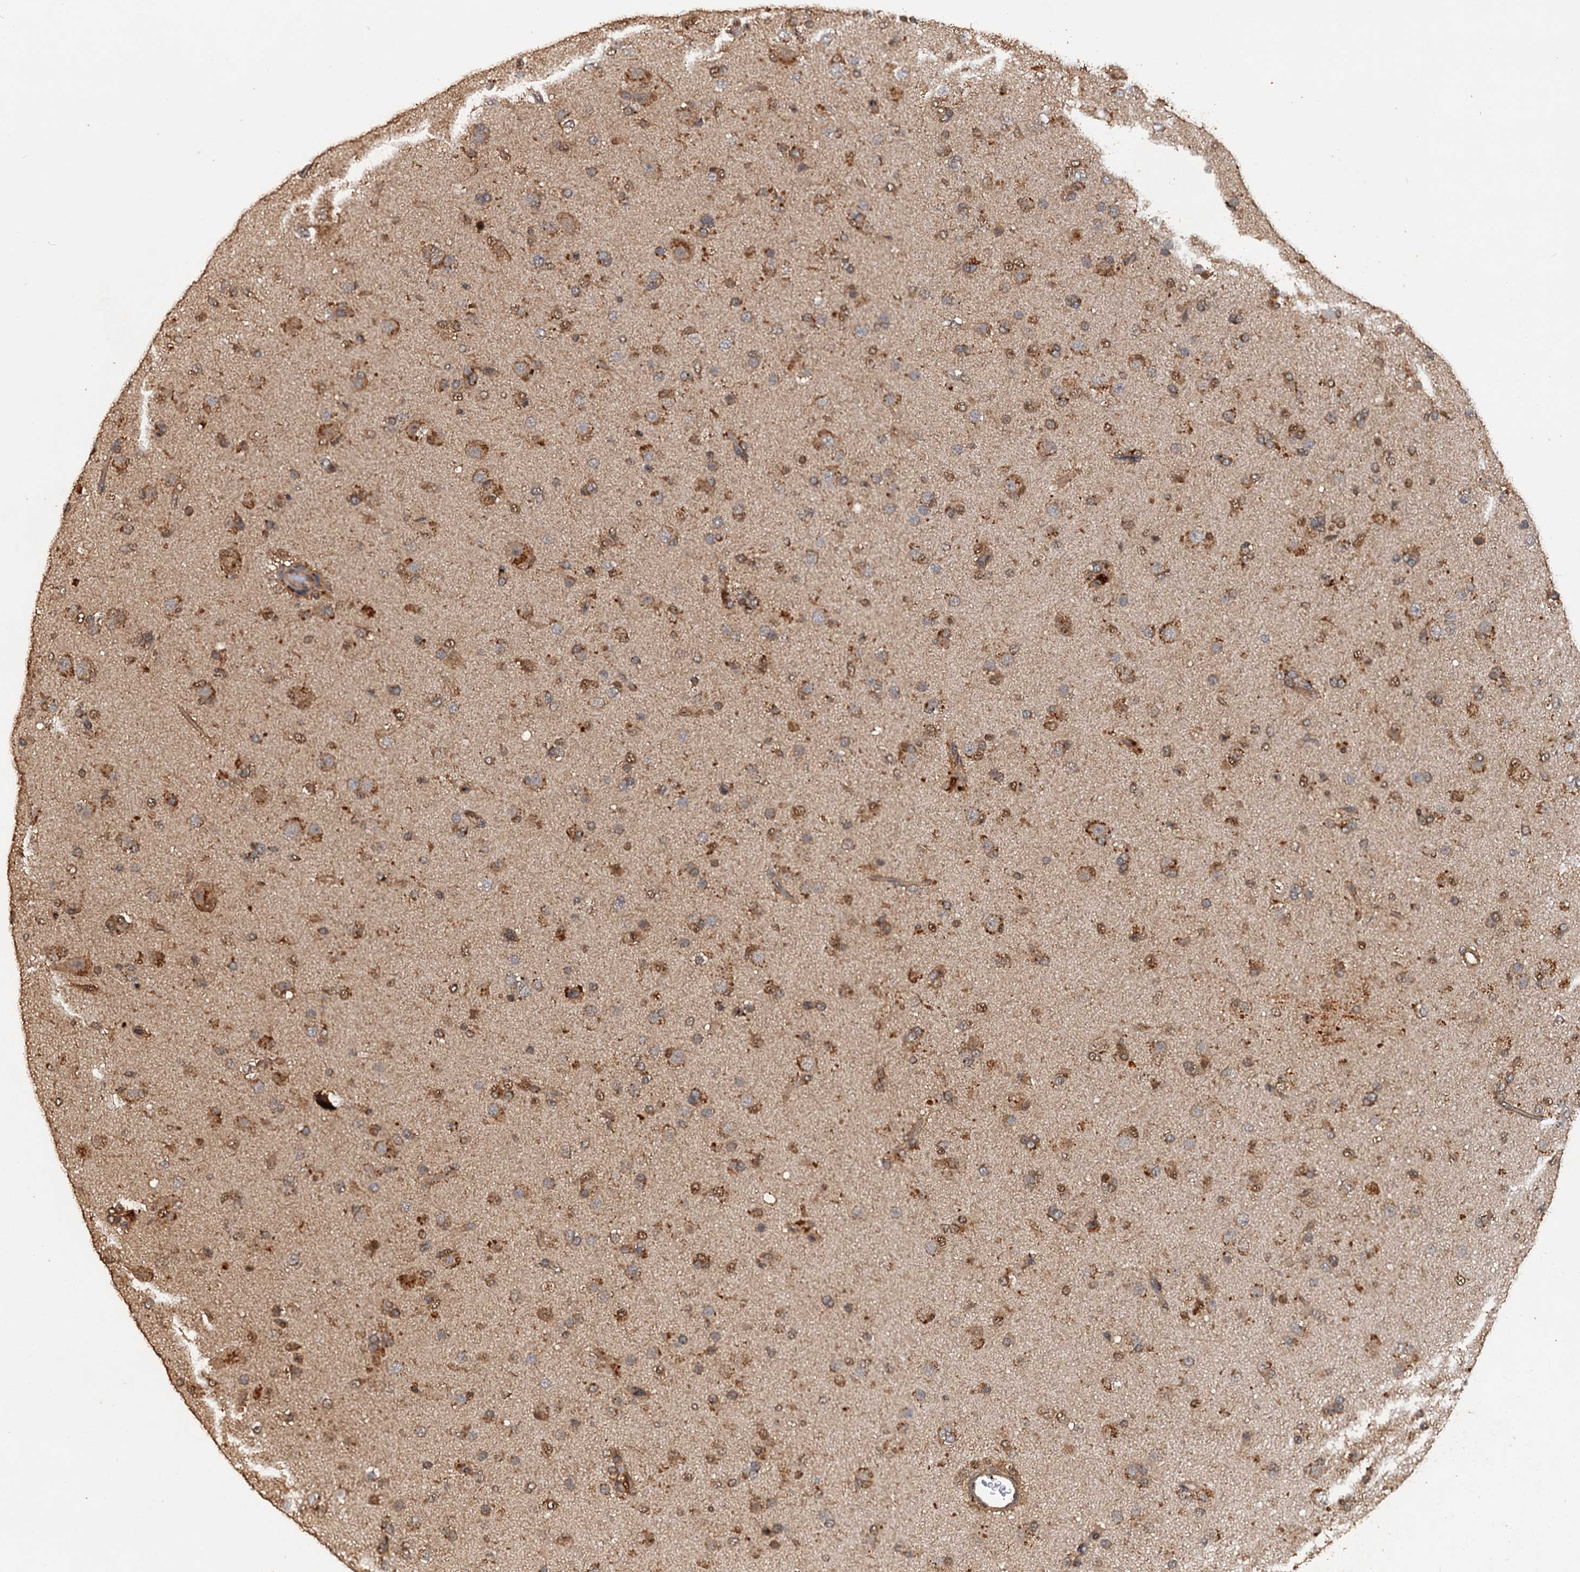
{"staining": {"intensity": "moderate", "quantity": "25%-75%", "location": "cytoplasmic/membranous"}, "tissue": "glioma", "cell_type": "Tumor cells", "image_type": "cancer", "snomed": [{"axis": "morphology", "description": "Glioma, malignant, Low grade"}, {"axis": "topography", "description": "Brain"}], "caption": "Glioma was stained to show a protein in brown. There is medium levels of moderate cytoplasmic/membranous staining in about 25%-75% of tumor cells. (Brightfield microscopy of DAB IHC at high magnification).", "gene": "PSMD9", "patient": {"sex": "male", "age": 65}}